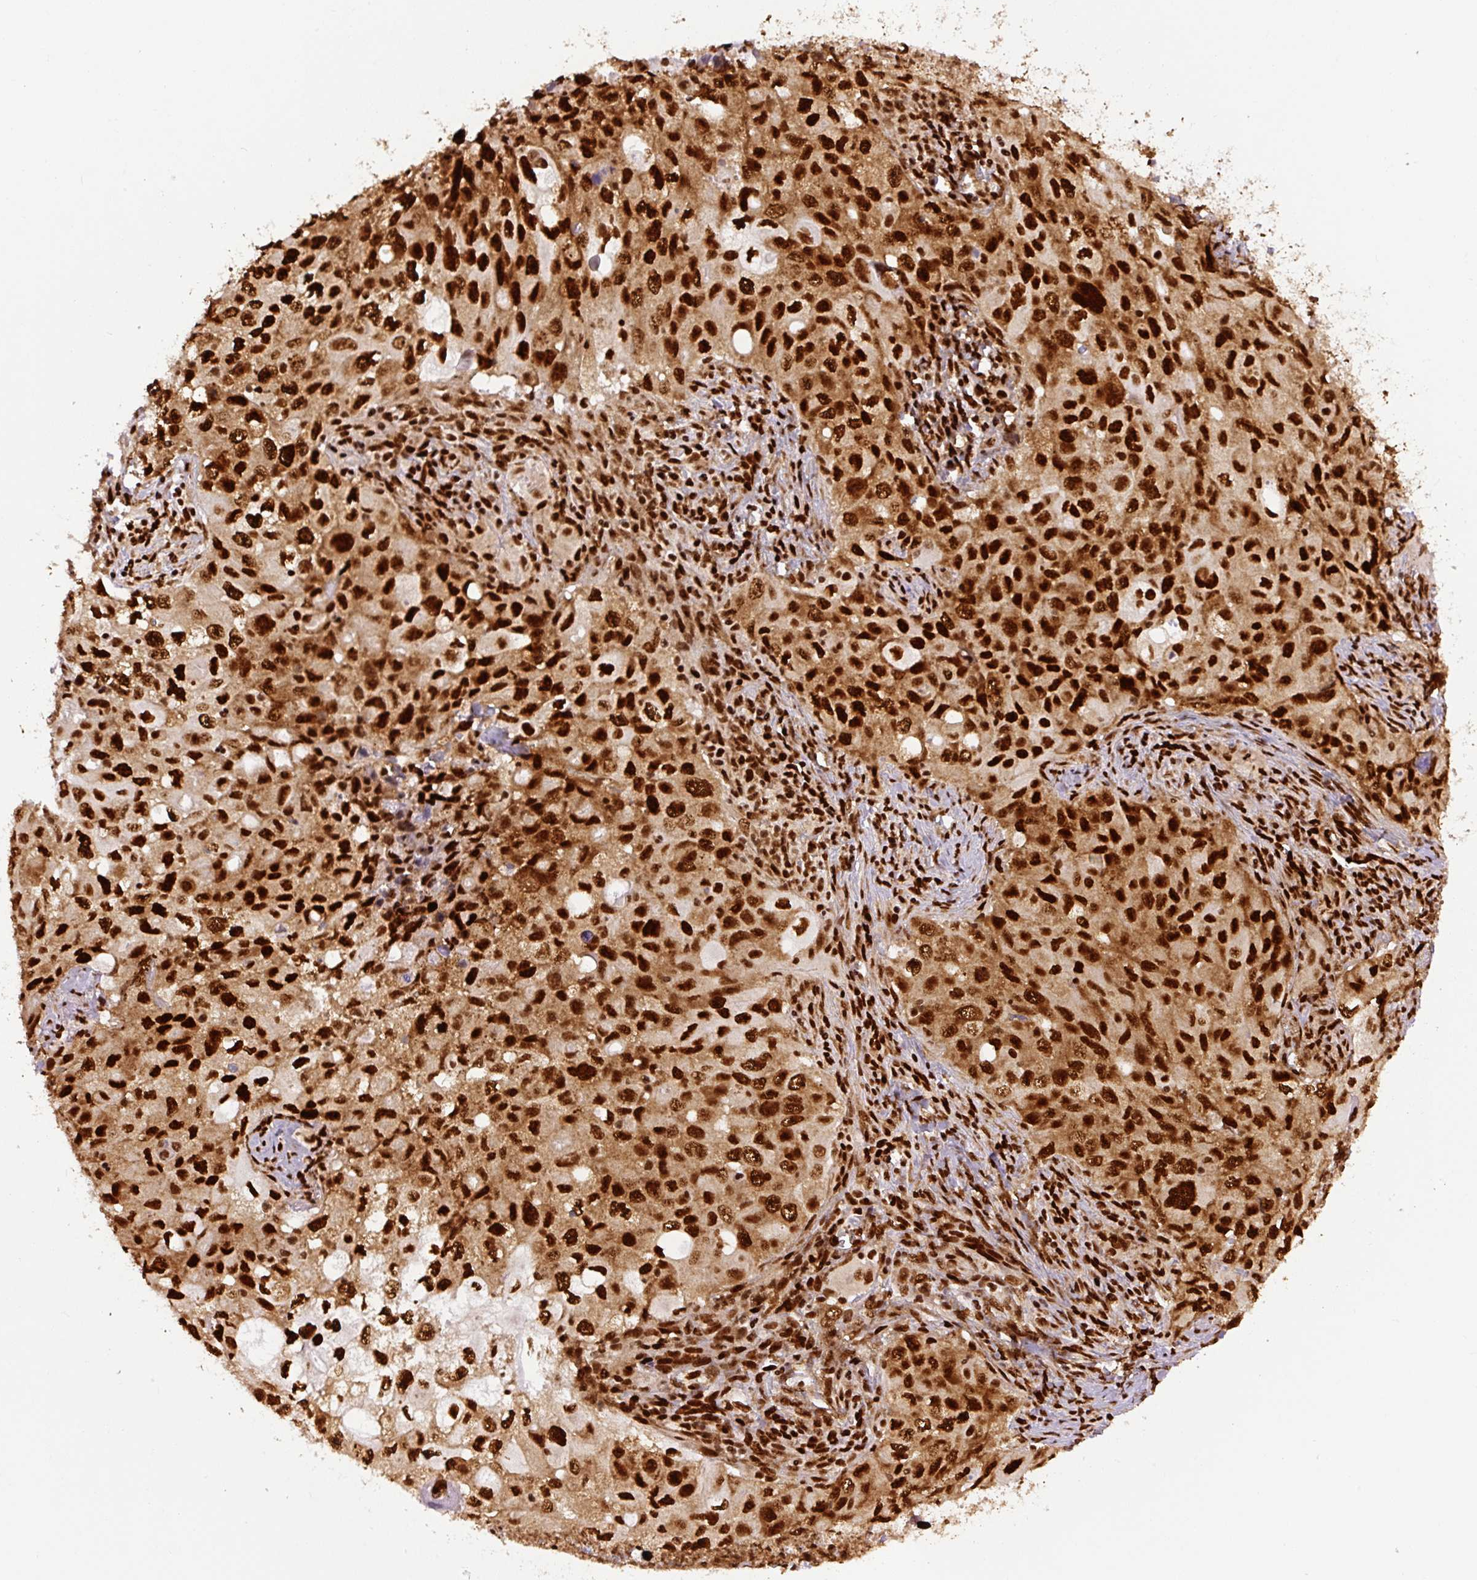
{"staining": {"intensity": "strong", "quantity": ">75%", "location": "nuclear"}, "tissue": "lung cancer", "cell_type": "Tumor cells", "image_type": "cancer", "snomed": [{"axis": "morphology", "description": "Adenocarcinoma, NOS"}, {"axis": "morphology", "description": "Adenocarcinoma, metastatic, NOS"}, {"axis": "topography", "description": "Lymph node"}, {"axis": "topography", "description": "Lung"}], "caption": "A brown stain highlights strong nuclear staining of a protein in lung cancer (adenocarcinoma) tumor cells. Nuclei are stained in blue.", "gene": "FUS", "patient": {"sex": "female", "age": 42}}